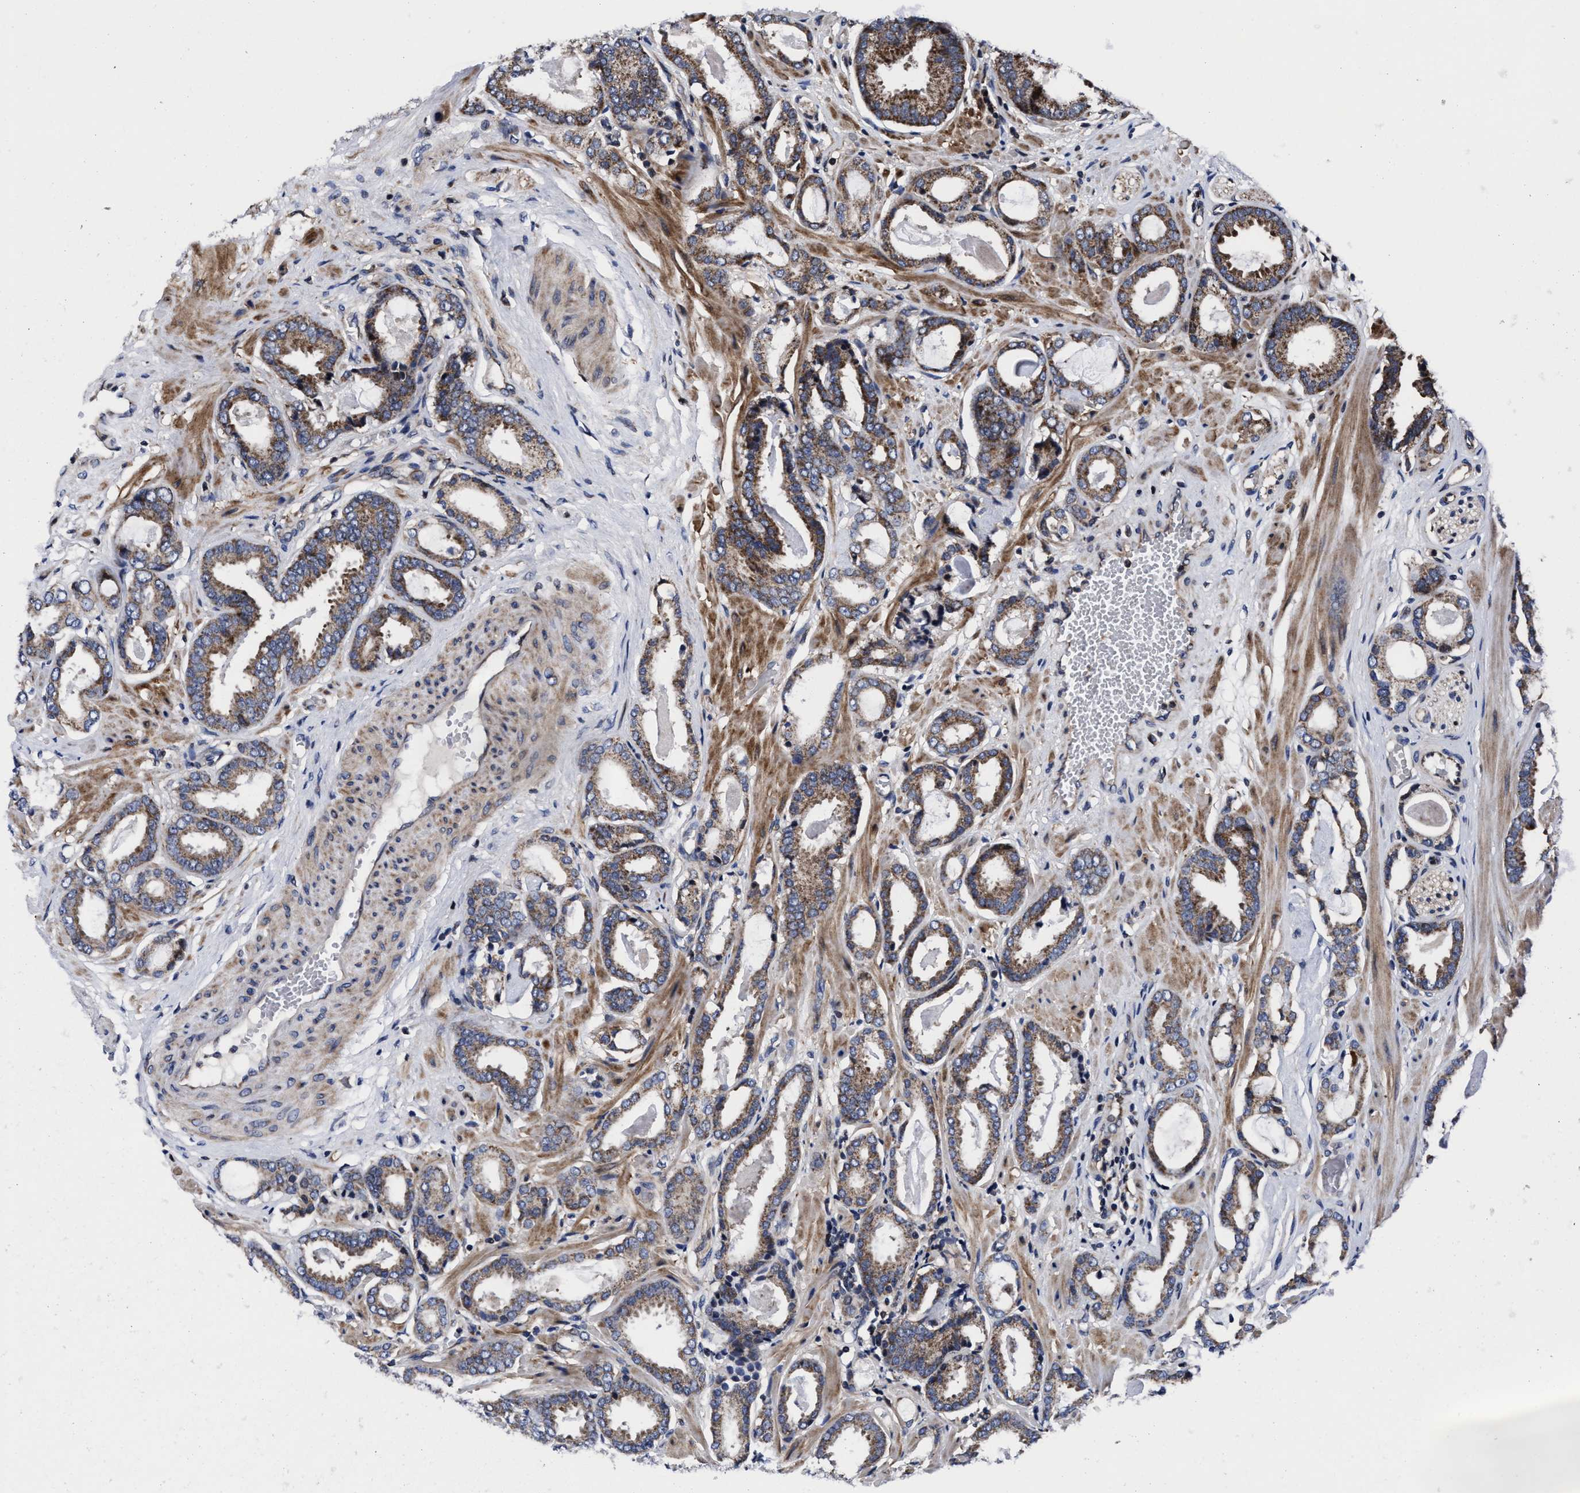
{"staining": {"intensity": "moderate", "quantity": ">75%", "location": "cytoplasmic/membranous"}, "tissue": "prostate cancer", "cell_type": "Tumor cells", "image_type": "cancer", "snomed": [{"axis": "morphology", "description": "Adenocarcinoma, Low grade"}, {"axis": "topography", "description": "Prostate"}], "caption": "High-magnification brightfield microscopy of prostate cancer stained with DAB (brown) and counterstained with hematoxylin (blue). tumor cells exhibit moderate cytoplasmic/membranous staining is seen in approximately>75% of cells.", "gene": "MRPL50", "patient": {"sex": "male", "age": 53}}